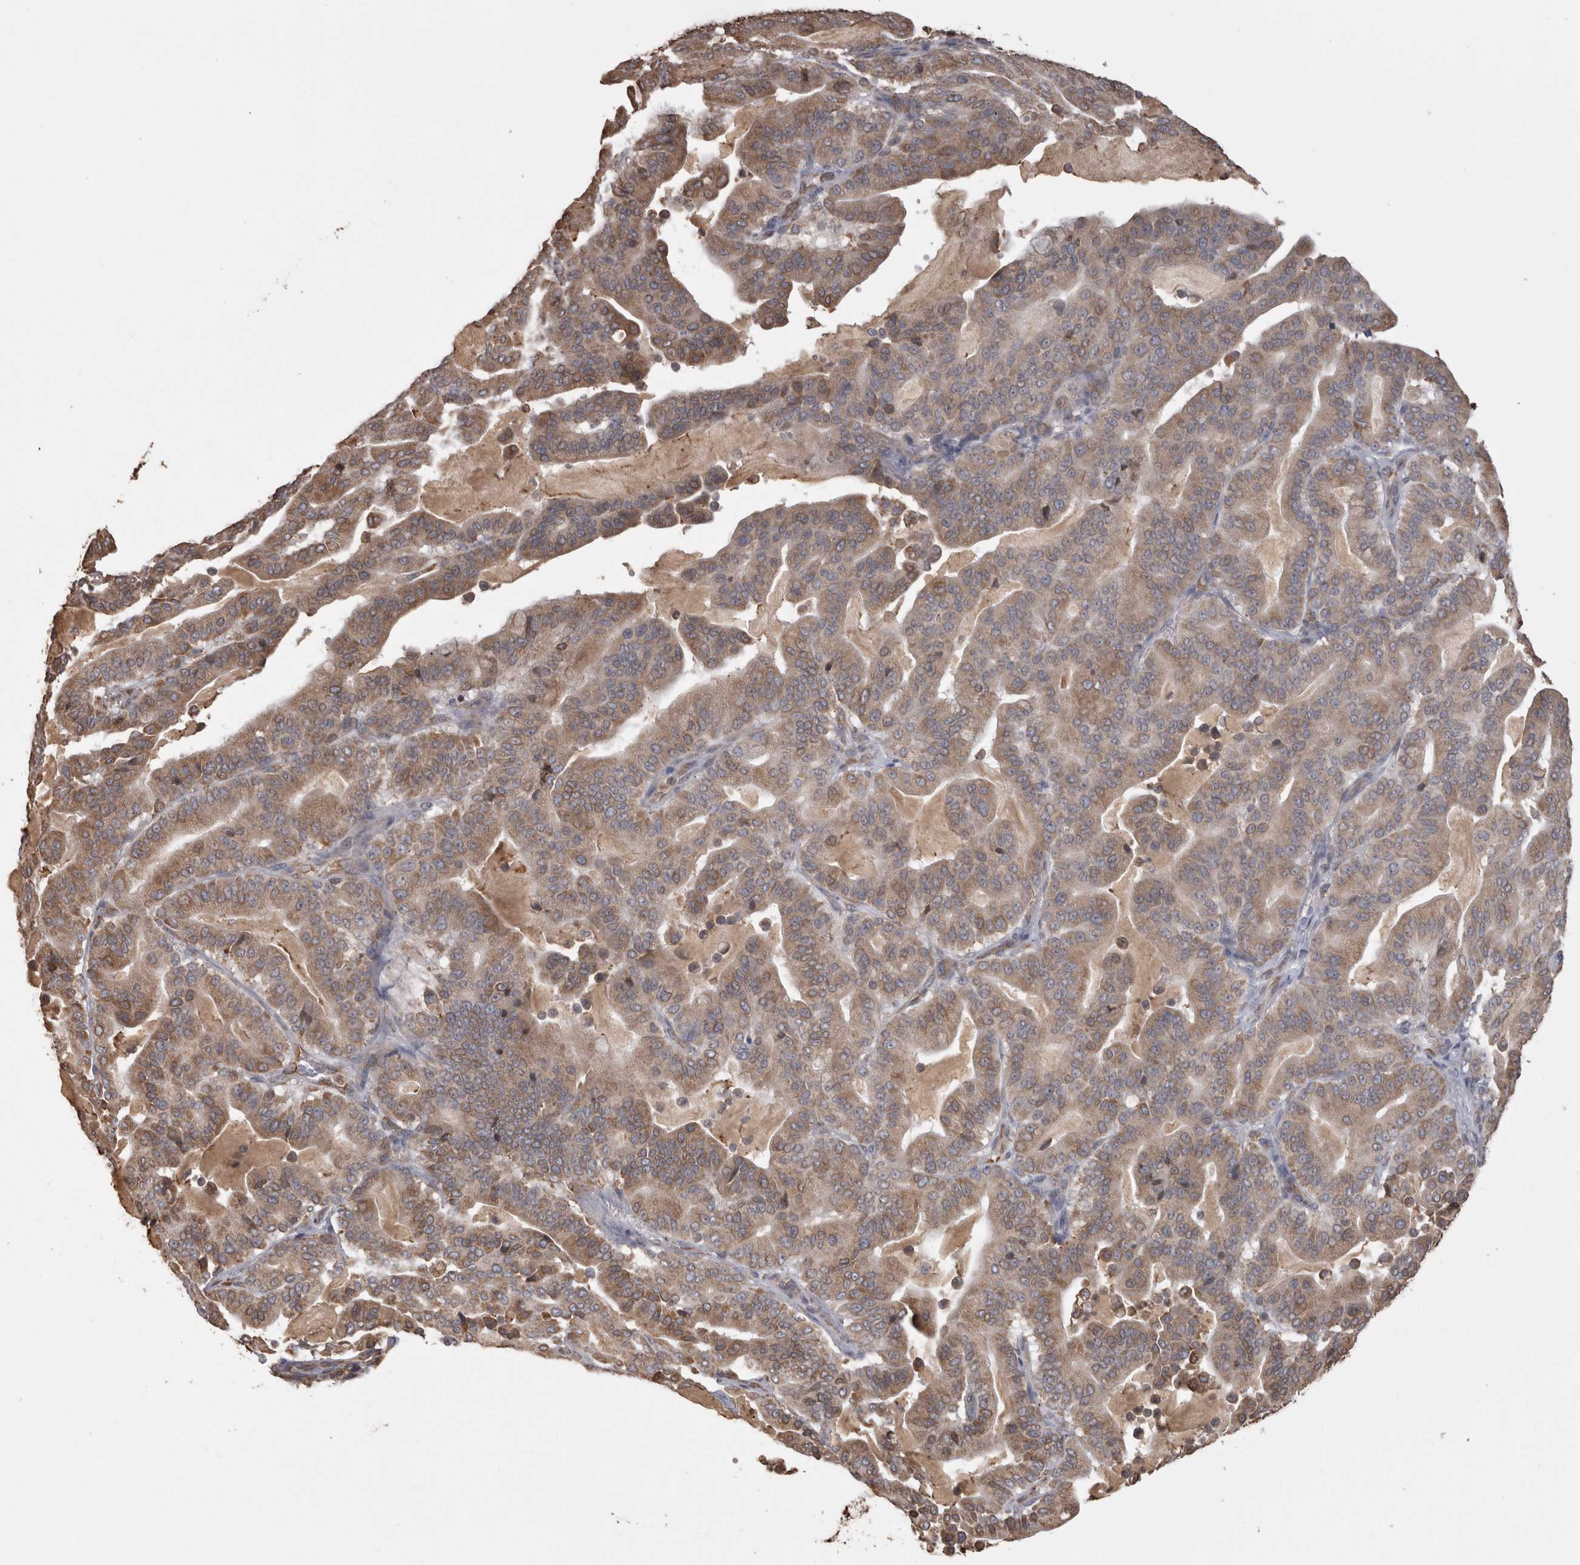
{"staining": {"intensity": "moderate", "quantity": ">75%", "location": "cytoplasmic/membranous"}, "tissue": "pancreatic cancer", "cell_type": "Tumor cells", "image_type": "cancer", "snomed": [{"axis": "morphology", "description": "Adenocarcinoma, NOS"}, {"axis": "topography", "description": "Pancreas"}], "caption": "The immunohistochemical stain shows moderate cytoplasmic/membranous positivity in tumor cells of pancreatic cancer tissue.", "gene": "PON2", "patient": {"sex": "male", "age": 63}}